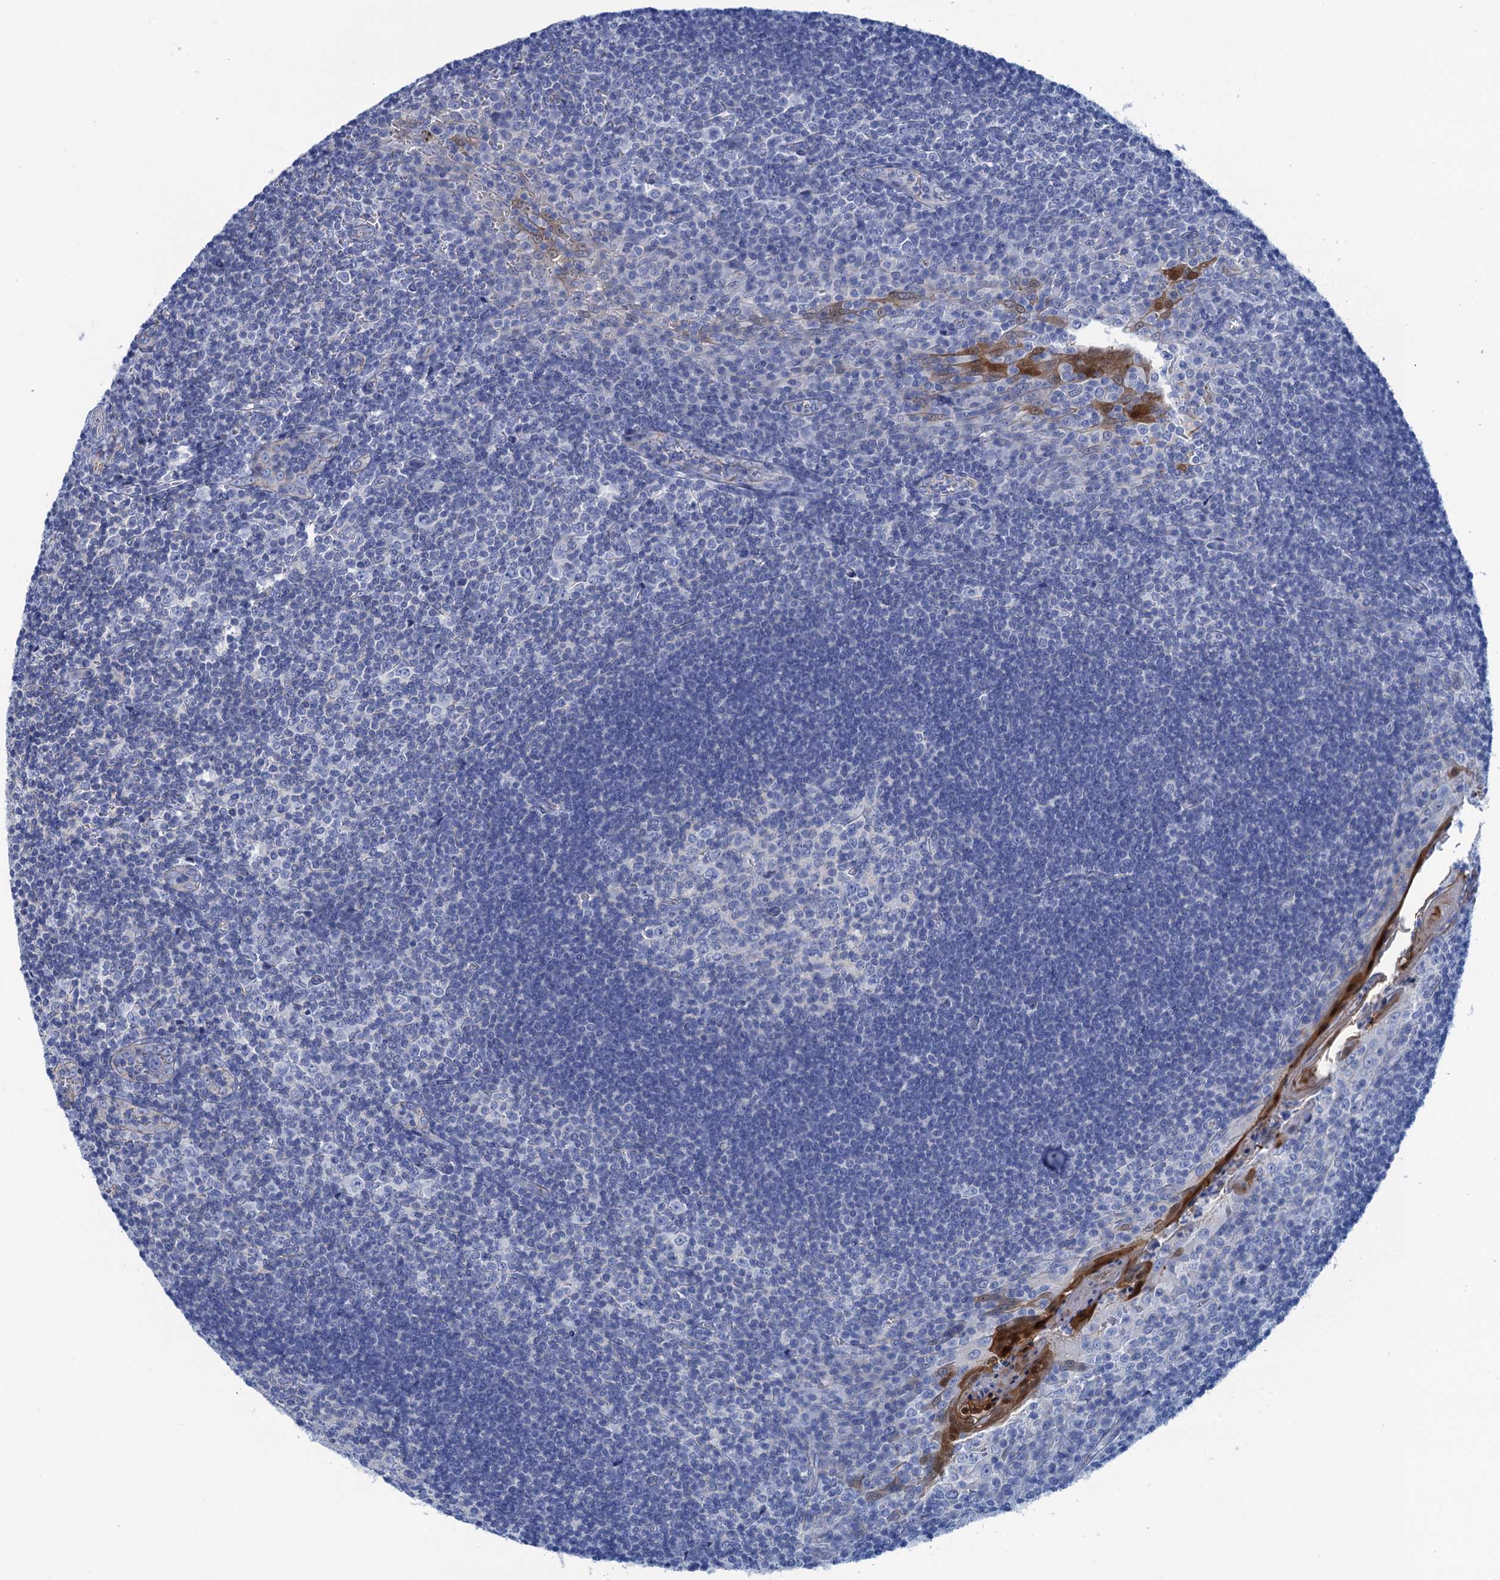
{"staining": {"intensity": "negative", "quantity": "none", "location": "none"}, "tissue": "tonsil", "cell_type": "Germinal center cells", "image_type": "normal", "snomed": [{"axis": "morphology", "description": "Normal tissue, NOS"}, {"axis": "topography", "description": "Tonsil"}], "caption": "The micrograph demonstrates no significant staining in germinal center cells of tonsil.", "gene": "CALML5", "patient": {"sex": "male", "age": 27}}